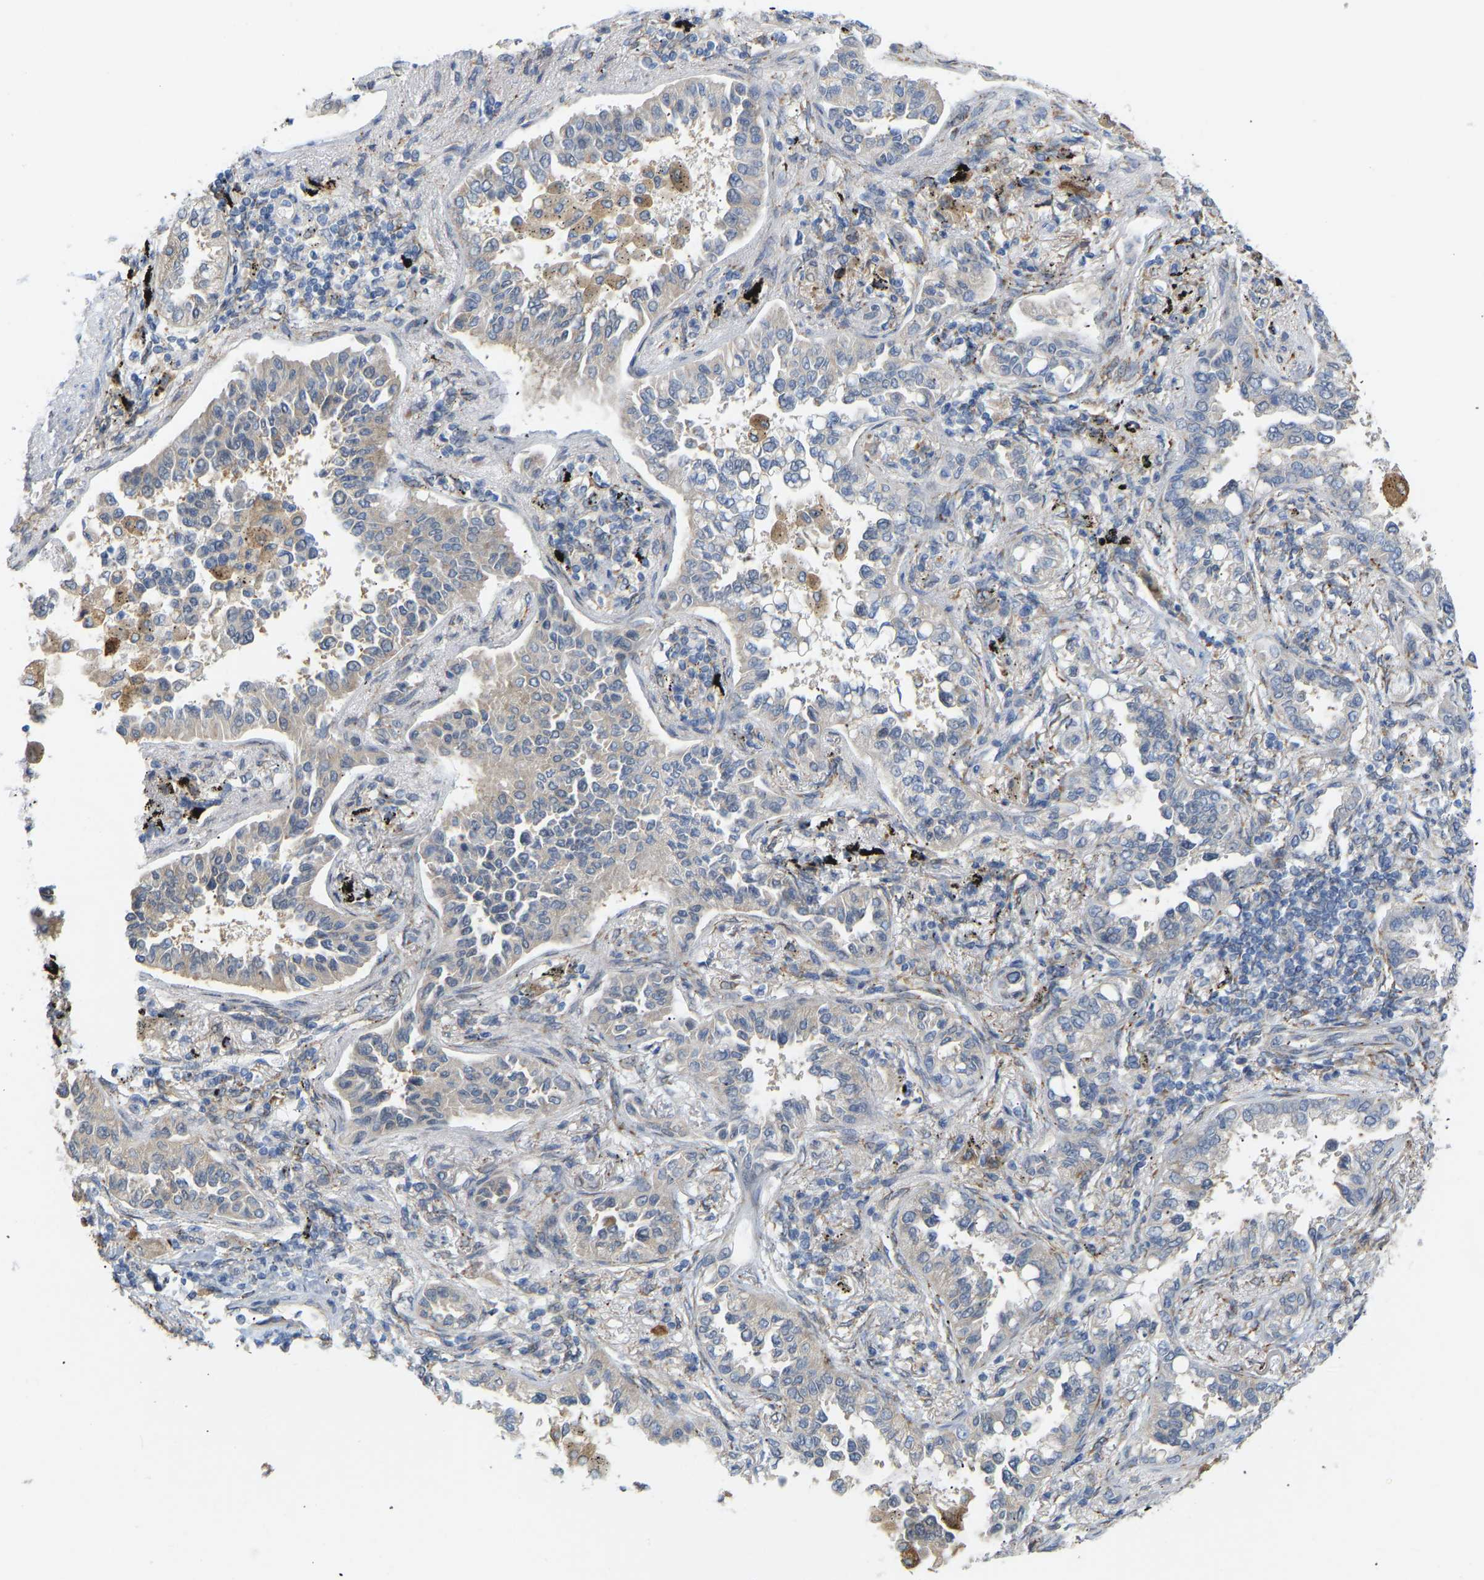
{"staining": {"intensity": "negative", "quantity": "none", "location": "none"}, "tissue": "lung cancer", "cell_type": "Tumor cells", "image_type": "cancer", "snomed": [{"axis": "morphology", "description": "Normal tissue, NOS"}, {"axis": "morphology", "description": "Adenocarcinoma, NOS"}, {"axis": "topography", "description": "Lung"}], "caption": "High magnification brightfield microscopy of lung cancer (adenocarcinoma) stained with DAB (3,3'-diaminobenzidine) (brown) and counterstained with hematoxylin (blue): tumor cells show no significant expression.", "gene": "BEND3", "patient": {"sex": "male", "age": 59}}